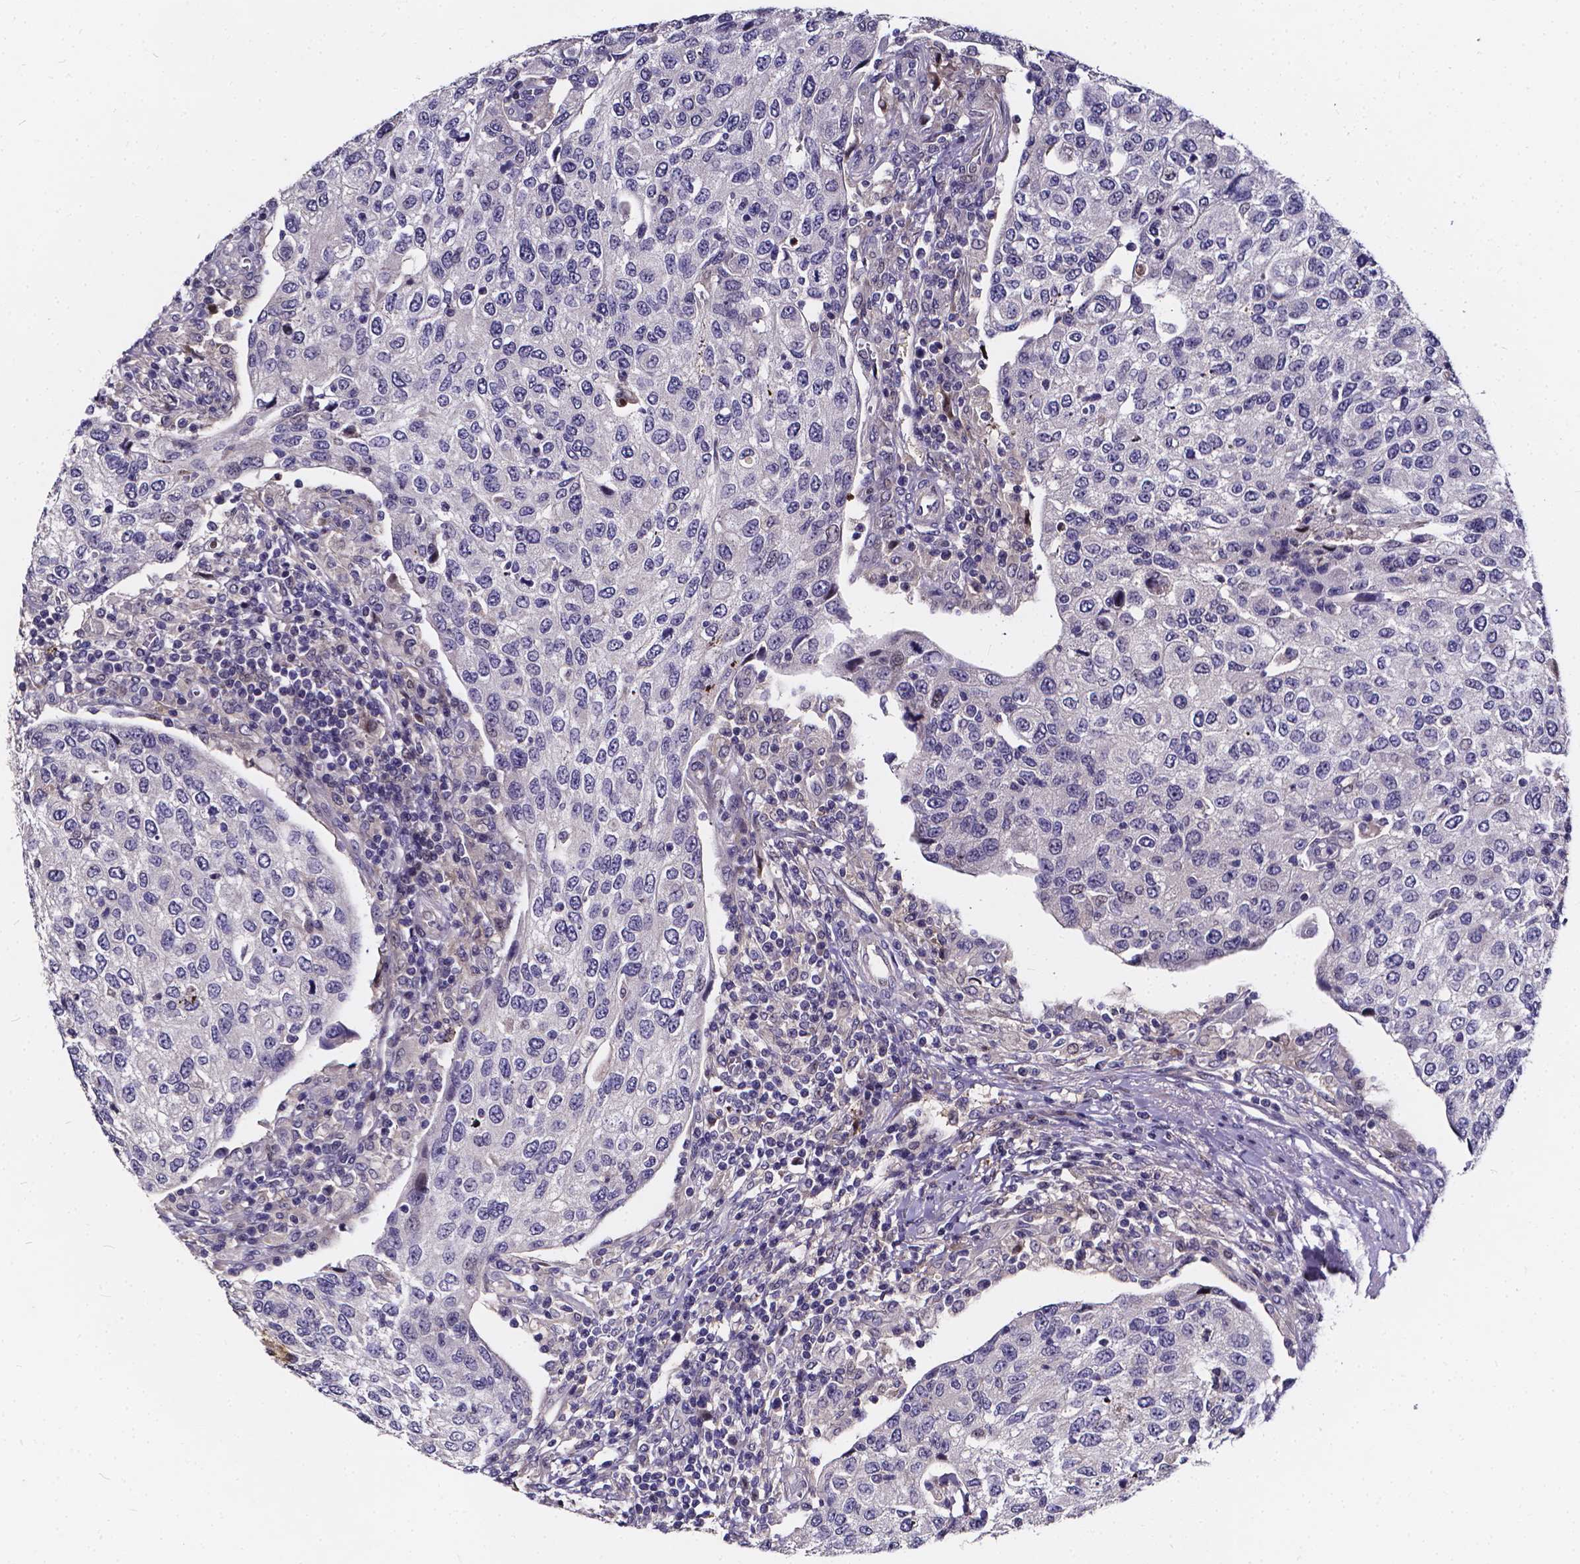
{"staining": {"intensity": "negative", "quantity": "none", "location": "none"}, "tissue": "urothelial cancer", "cell_type": "Tumor cells", "image_type": "cancer", "snomed": [{"axis": "morphology", "description": "Urothelial carcinoma, High grade"}, {"axis": "topography", "description": "Urinary bladder"}], "caption": "Immunohistochemical staining of human urothelial cancer shows no significant expression in tumor cells. (DAB (3,3'-diaminobenzidine) immunohistochemistry, high magnification).", "gene": "SOWAHA", "patient": {"sex": "female", "age": 78}}